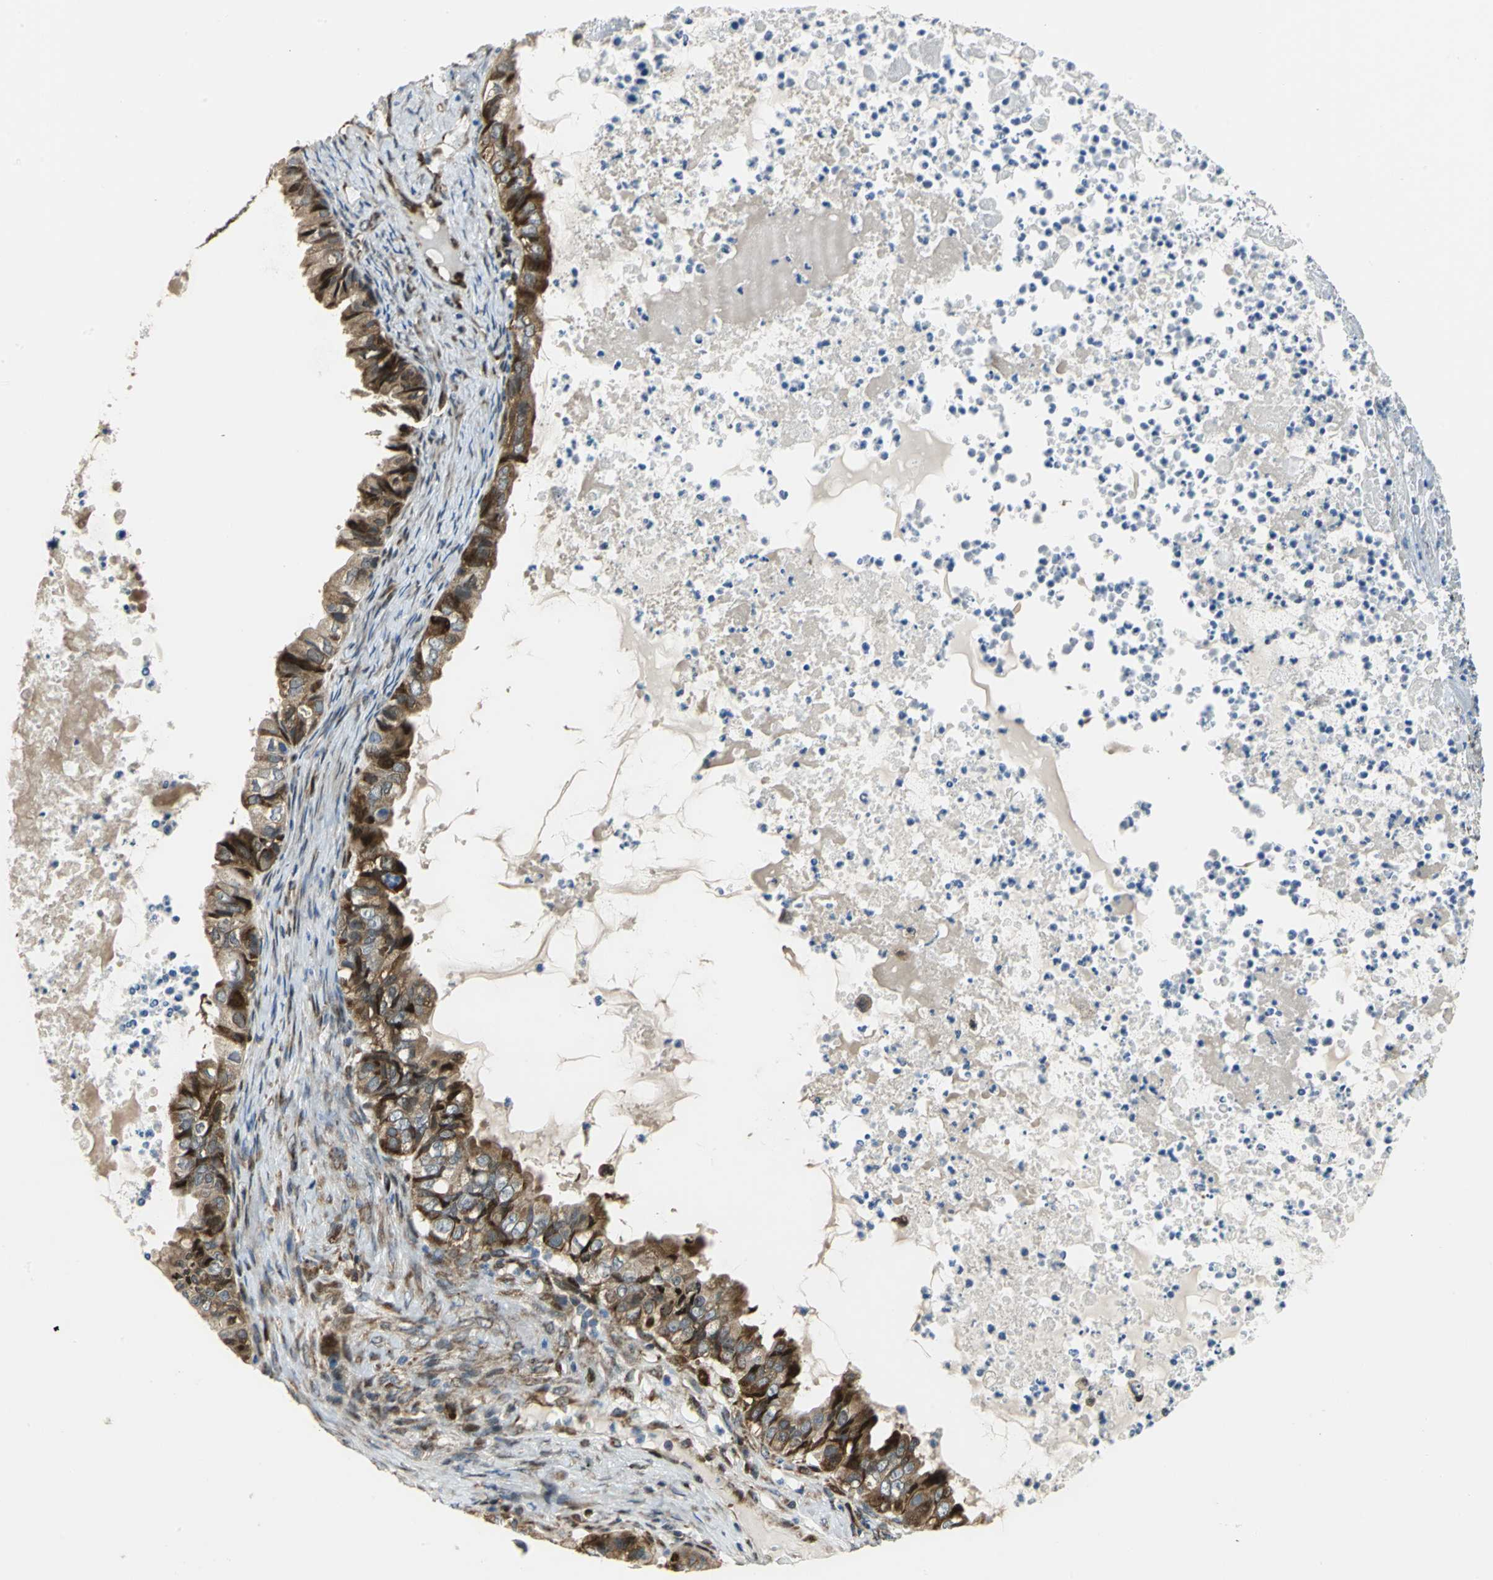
{"staining": {"intensity": "strong", "quantity": ">75%", "location": "cytoplasmic/membranous"}, "tissue": "ovarian cancer", "cell_type": "Tumor cells", "image_type": "cancer", "snomed": [{"axis": "morphology", "description": "Cystadenocarcinoma, mucinous, NOS"}, {"axis": "topography", "description": "Ovary"}], "caption": "Protein analysis of ovarian cancer (mucinous cystadenocarcinoma) tissue displays strong cytoplasmic/membranous positivity in about >75% of tumor cells. (DAB IHC with brightfield microscopy, high magnification).", "gene": "YBX1", "patient": {"sex": "female", "age": 80}}